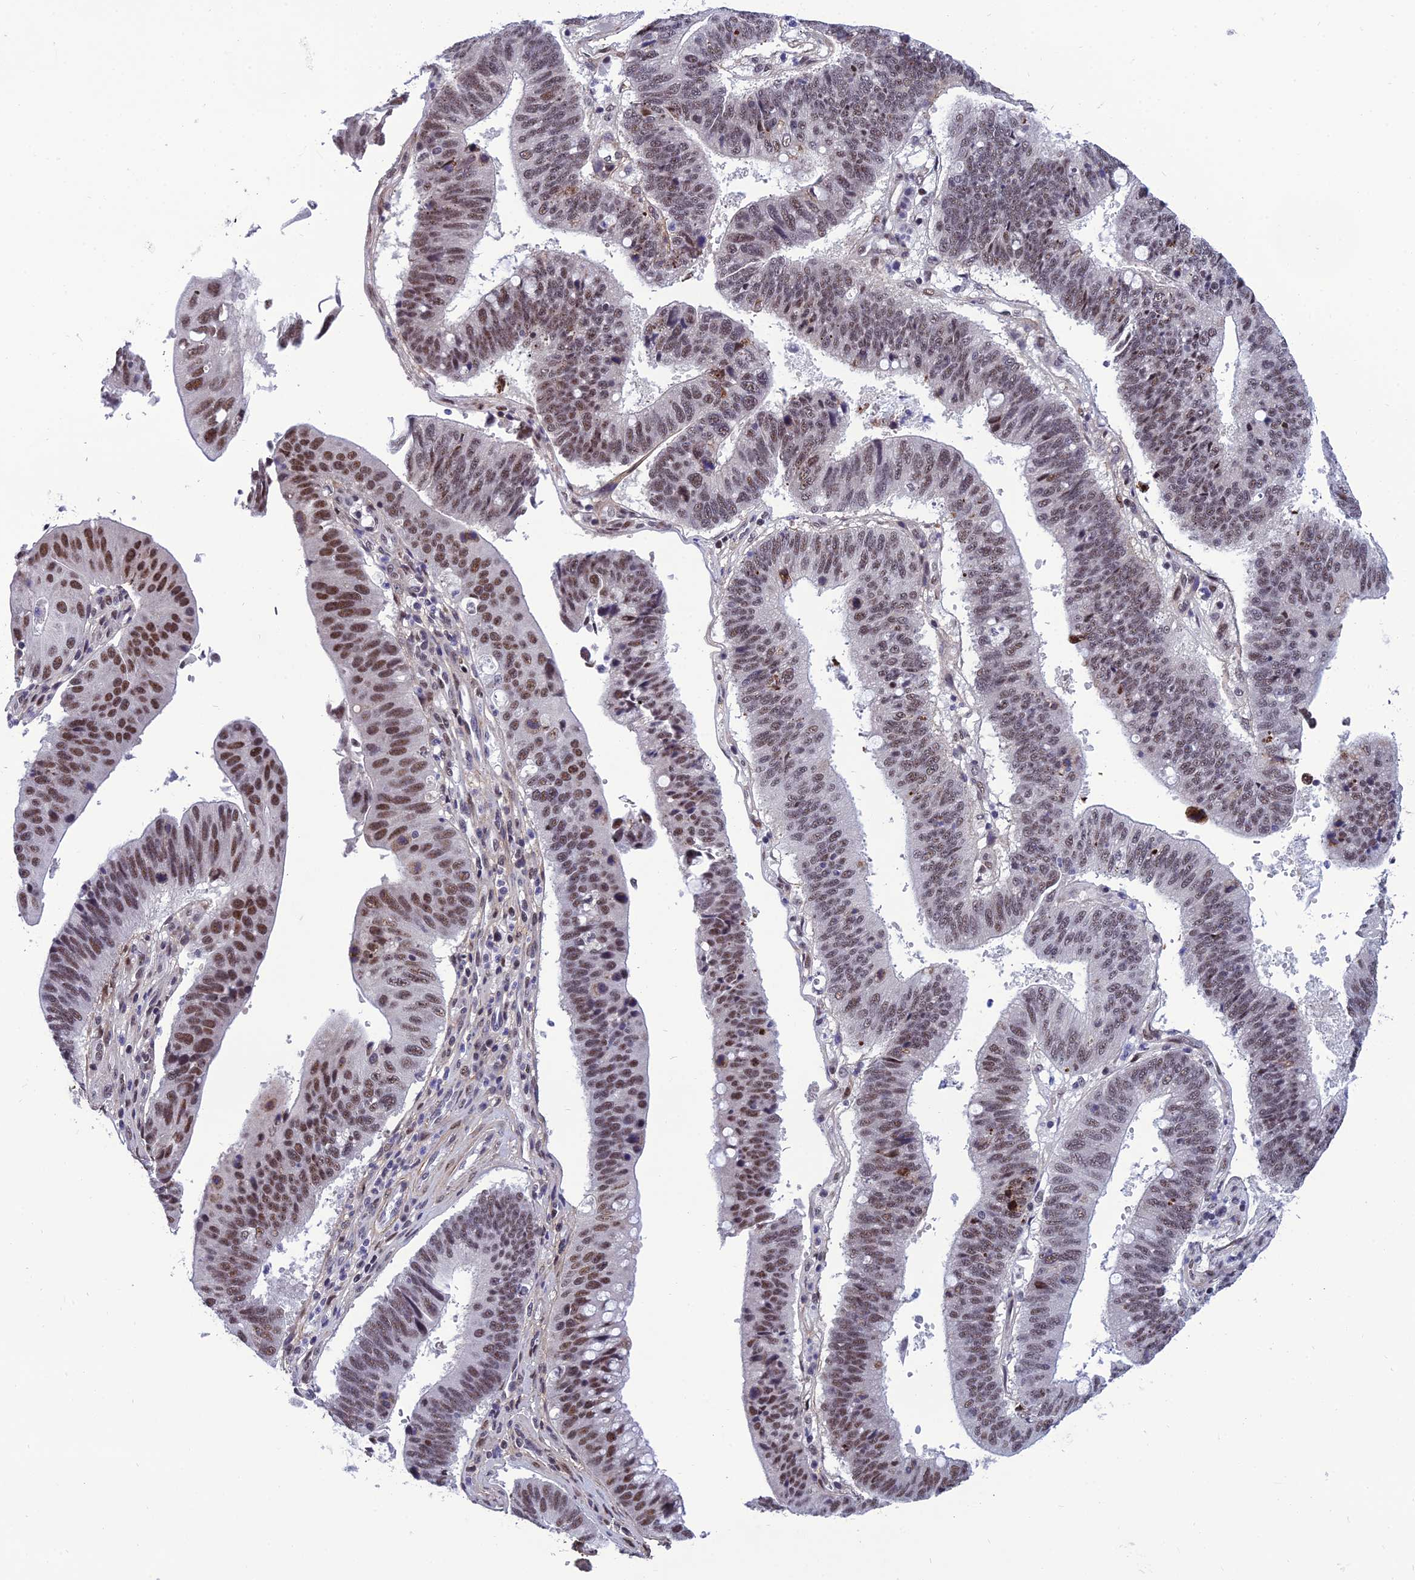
{"staining": {"intensity": "moderate", "quantity": ">75%", "location": "nuclear"}, "tissue": "stomach cancer", "cell_type": "Tumor cells", "image_type": "cancer", "snomed": [{"axis": "morphology", "description": "Adenocarcinoma, NOS"}, {"axis": "topography", "description": "Stomach"}], "caption": "DAB (3,3'-diaminobenzidine) immunohistochemical staining of human stomach cancer shows moderate nuclear protein positivity in about >75% of tumor cells.", "gene": "RSRC1", "patient": {"sex": "male", "age": 59}}